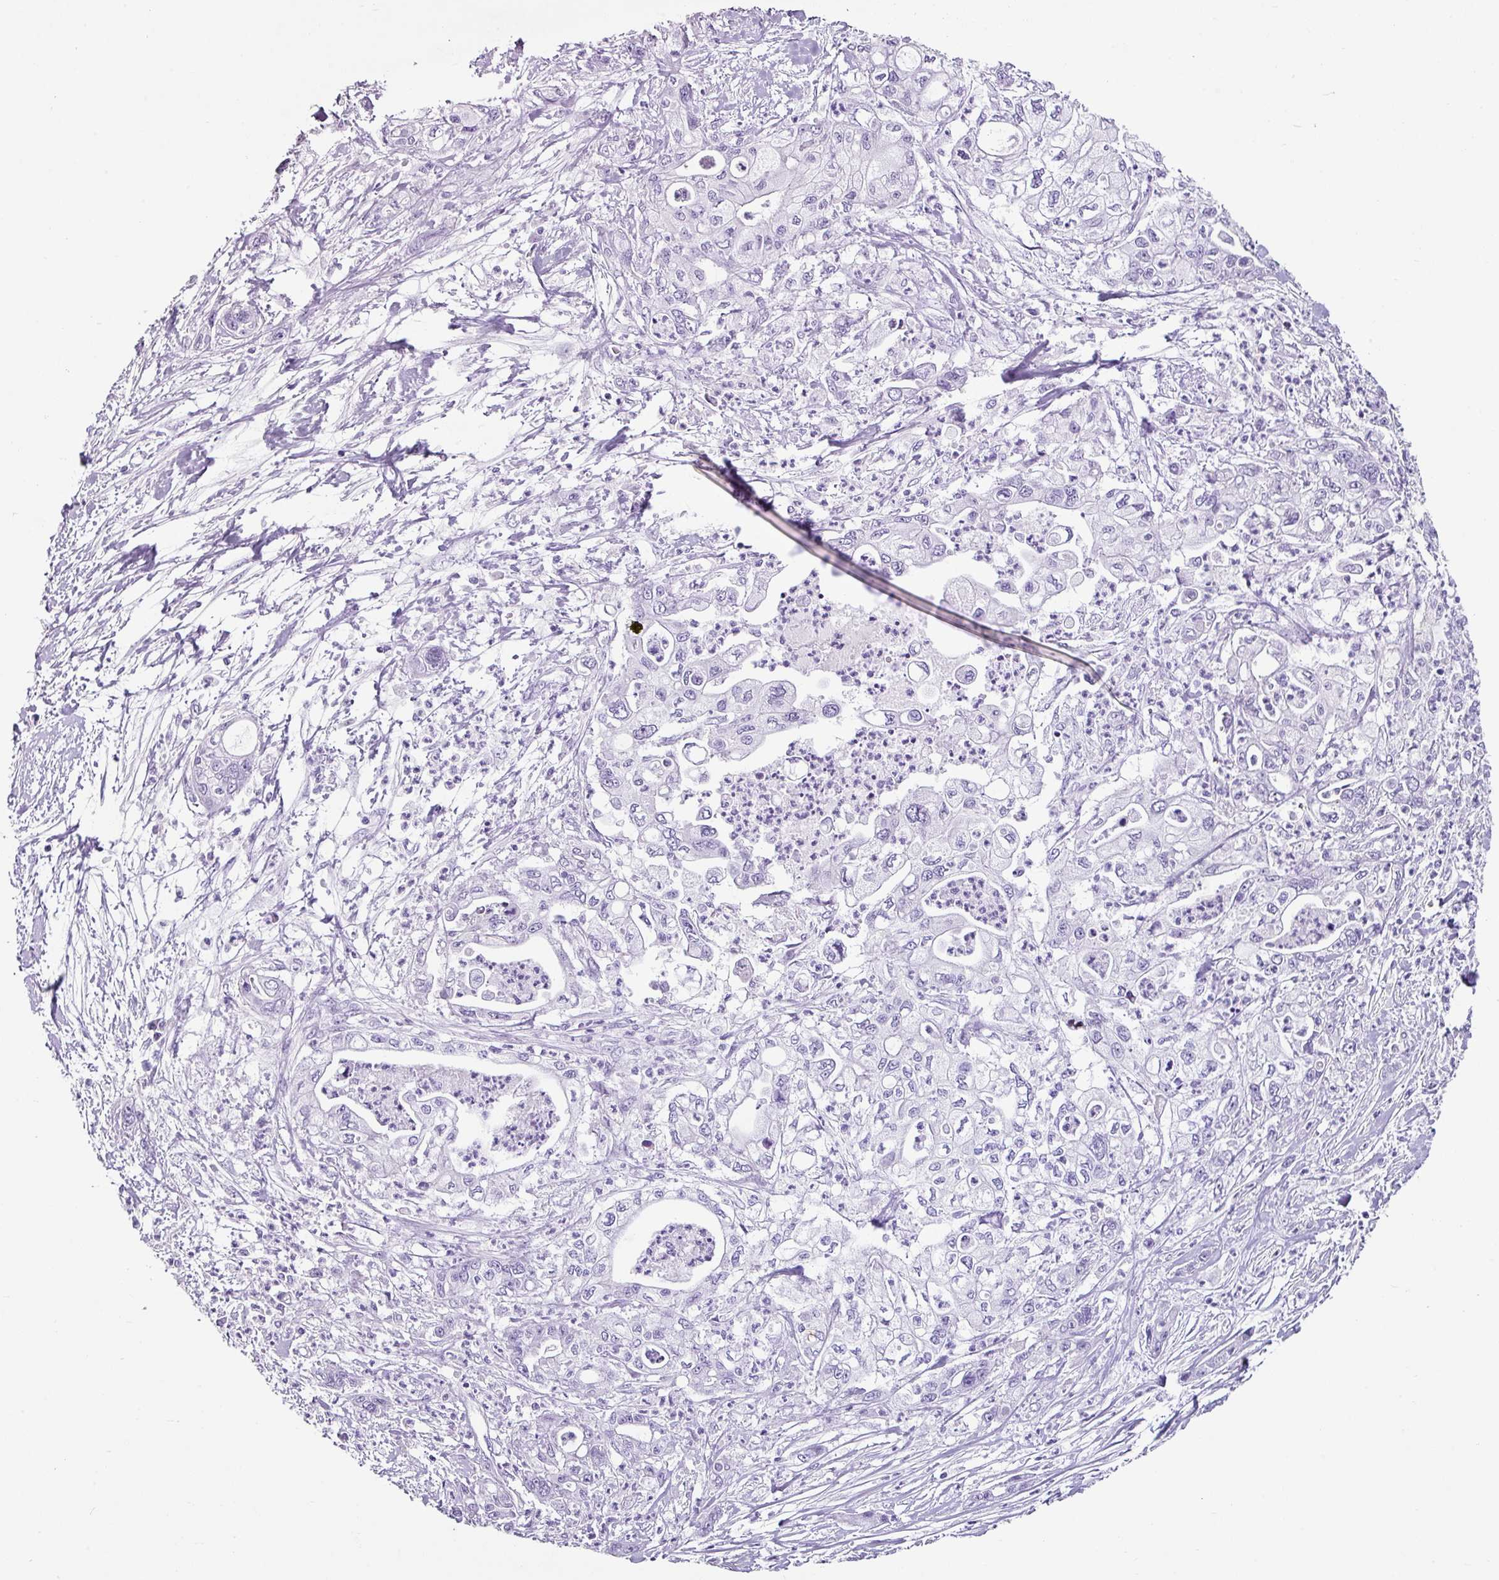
{"staining": {"intensity": "negative", "quantity": "none", "location": "none"}, "tissue": "pancreatic cancer", "cell_type": "Tumor cells", "image_type": "cancer", "snomed": [{"axis": "morphology", "description": "Adenocarcinoma, NOS"}, {"axis": "topography", "description": "Pancreas"}], "caption": "A high-resolution histopathology image shows immunohistochemistry (IHC) staining of pancreatic cancer, which demonstrates no significant positivity in tumor cells.", "gene": "TRA2A", "patient": {"sex": "male", "age": 61}}